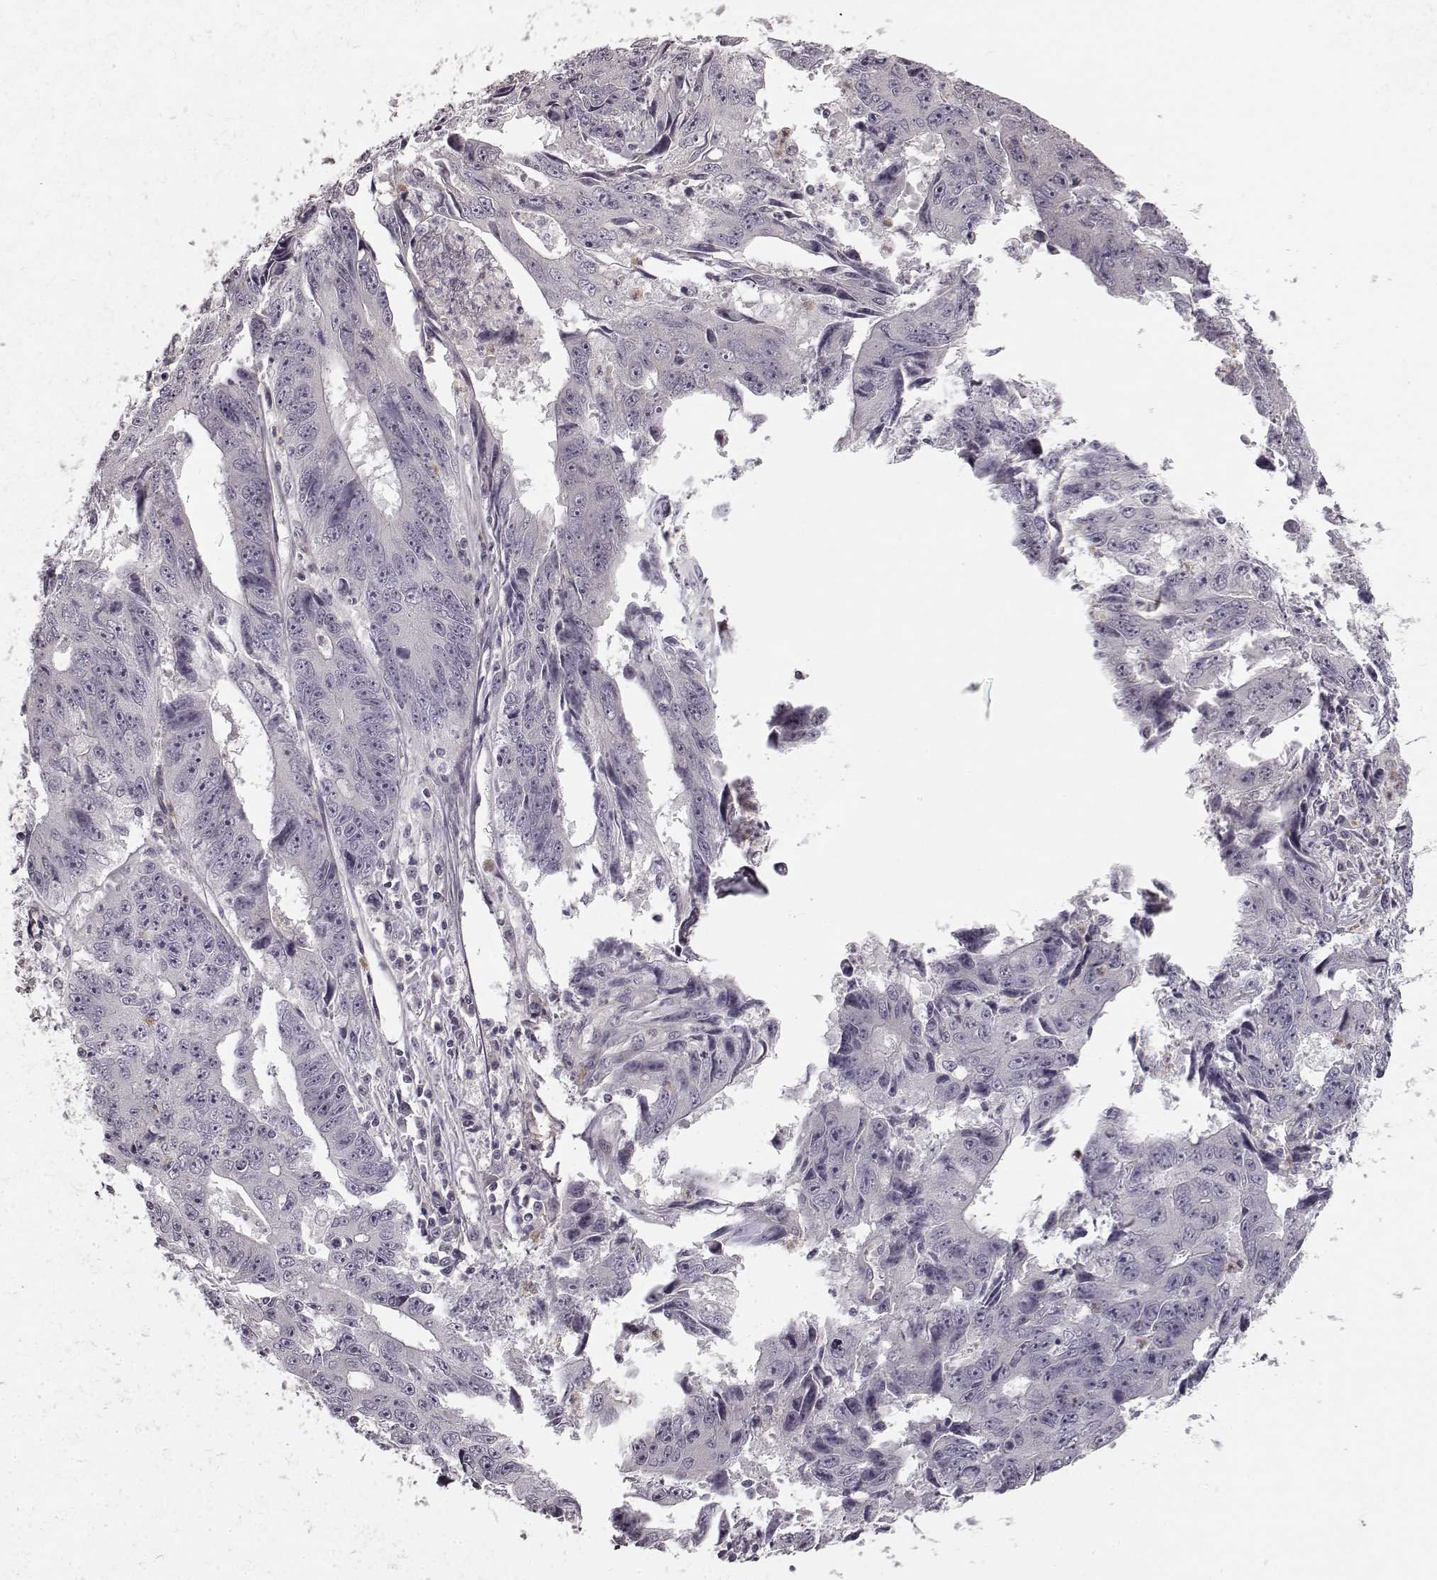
{"staining": {"intensity": "negative", "quantity": "none", "location": "none"}, "tissue": "liver cancer", "cell_type": "Tumor cells", "image_type": "cancer", "snomed": [{"axis": "morphology", "description": "Cholangiocarcinoma"}, {"axis": "topography", "description": "Liver"}], "caption": "Immunohistochemistry histopathology image of human liver cancer stained for a protein (brown), which demonstrates no staining in tumor cells.", "gene": "CHIT1", "patient": {"sex": "male", "age": 65}}